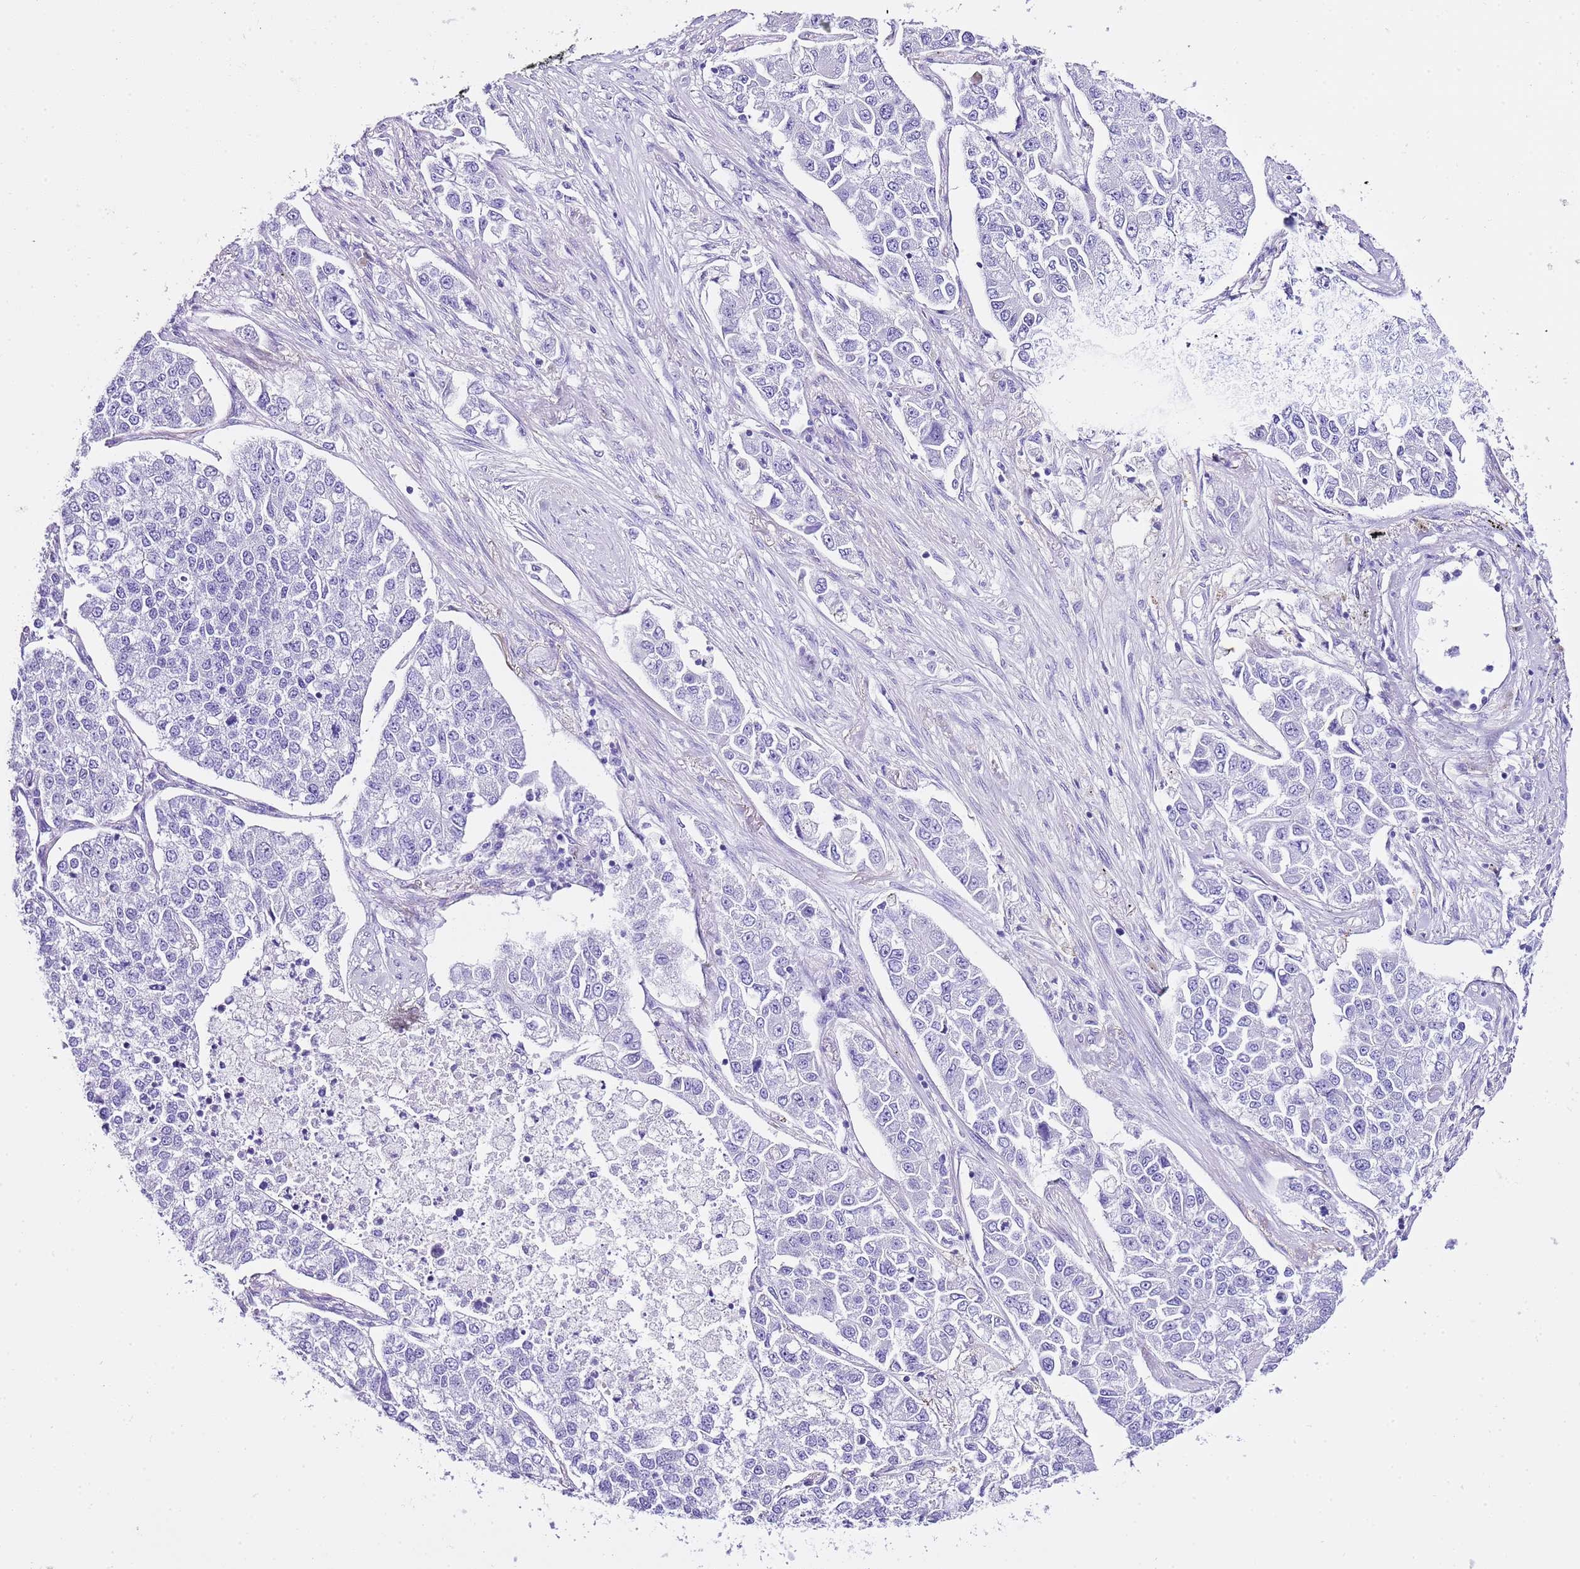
{"staining": {"intensity": "negative", "quantity": "none", "location": "none"}, "tissue": "lung cancer", "cell_type": "Tumor cells", "image_type": "cancer", "snomed": [{"axis": "morphology", "description": "Adenocarcinoma, NOS"}, {"axis": "topography", "description": "Lung"}], "caption": "Tumor cells are negative for protein expression in human lung adenocarcinoma.", "gene": "KCNC1", "patient": {"sex": "male", "age": 49}}